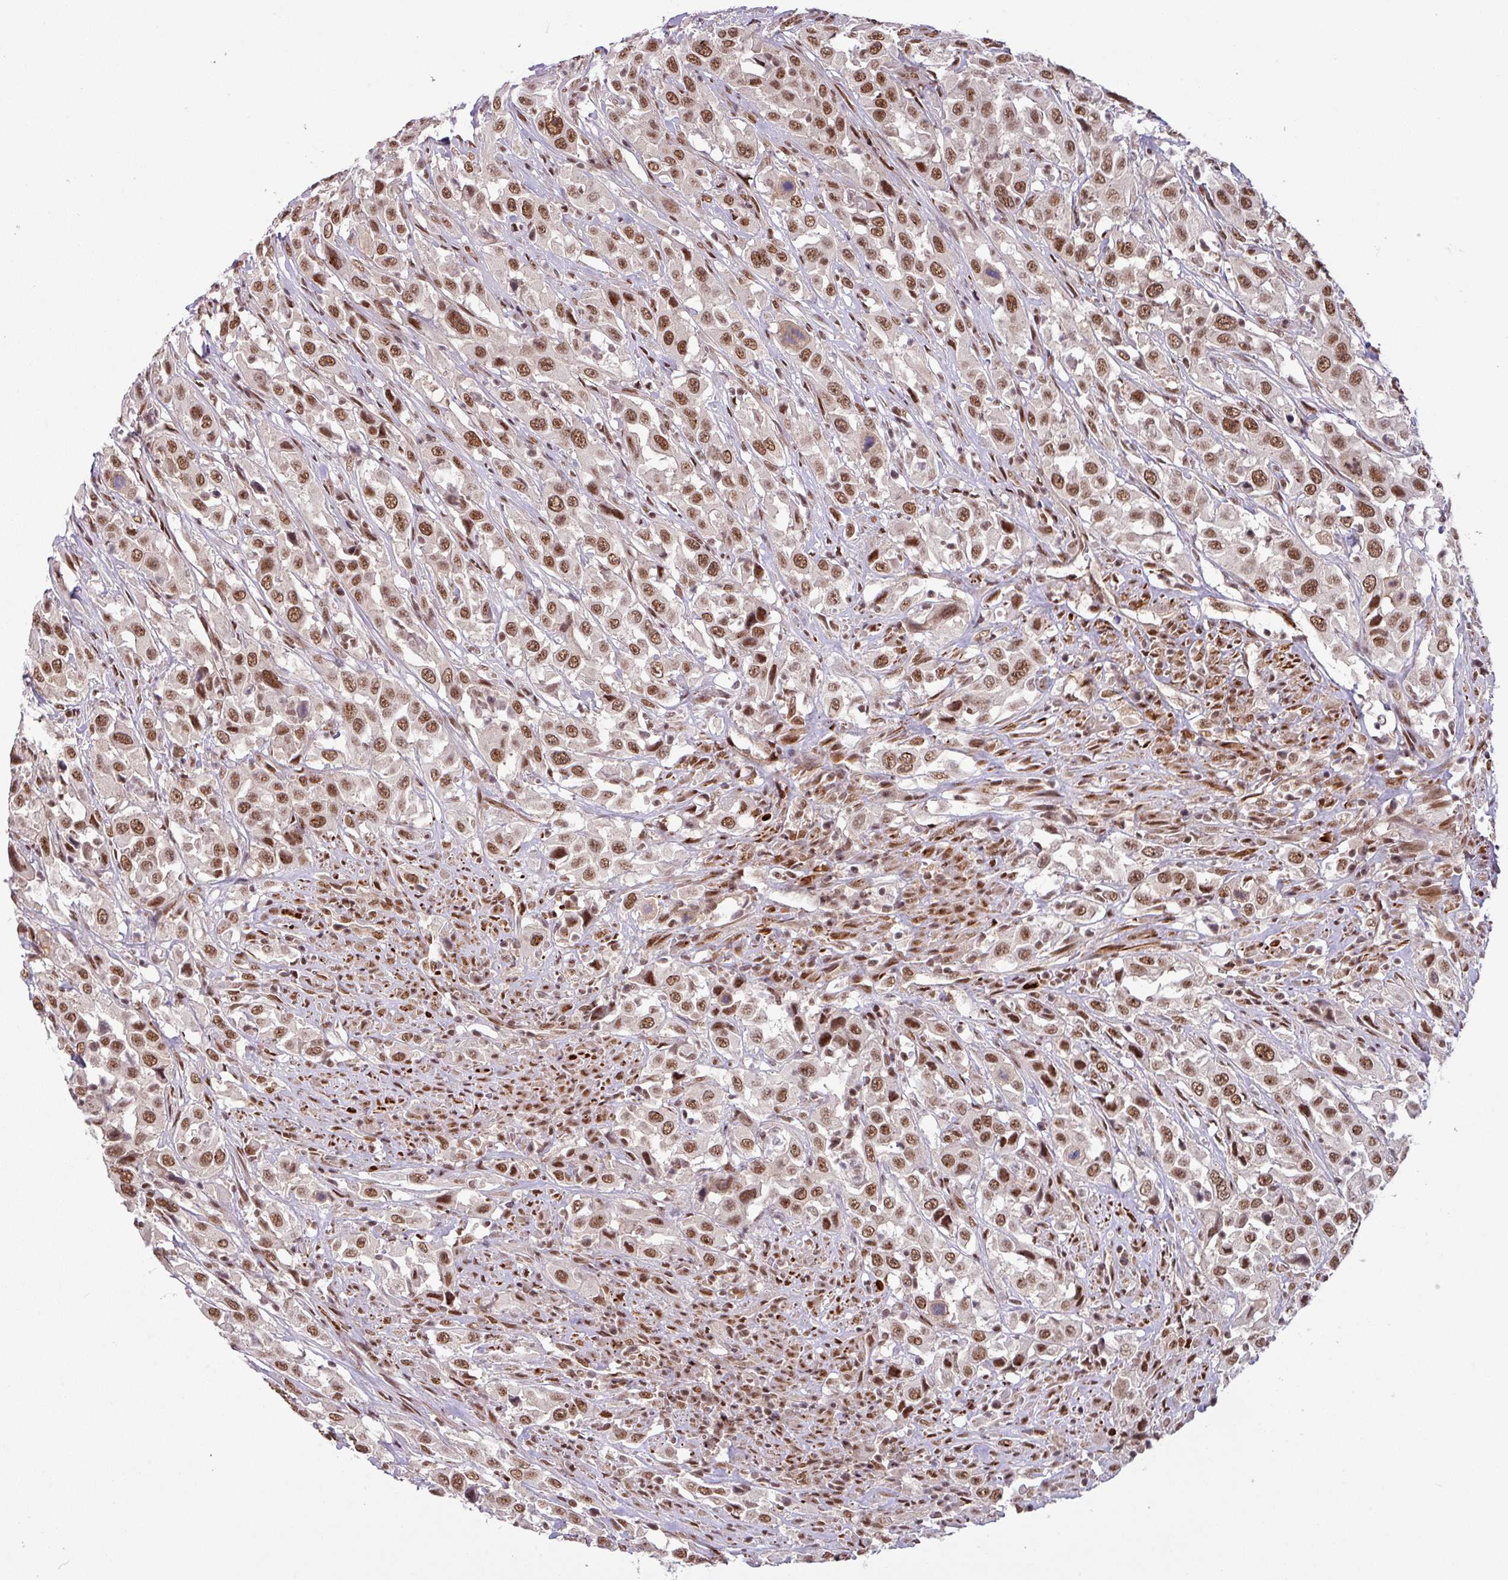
{"staining": {"intensity": "moderate", "quantity": ">75%", "location": "nuclear"}, "tissue": "urothelial cancer", "cell_type": "Tumor cells", "image_type": "cancer", "snomed": [{"axis": "morphology", "description": "Urothelial carcinoma, High grade"}, {"axis": "topography", "description": "Urinary bladder"}], "caption": "Protein expression analysis of high-grade urothelial carcinoma demonstrates moderate nuclear positivity in approximately >75% of tumor cells. (brown staining indicates protein expression, while blue staining denotes nuclei).", "gene": "SRSF2", "patient": {"sex": "male", "age": 61}}